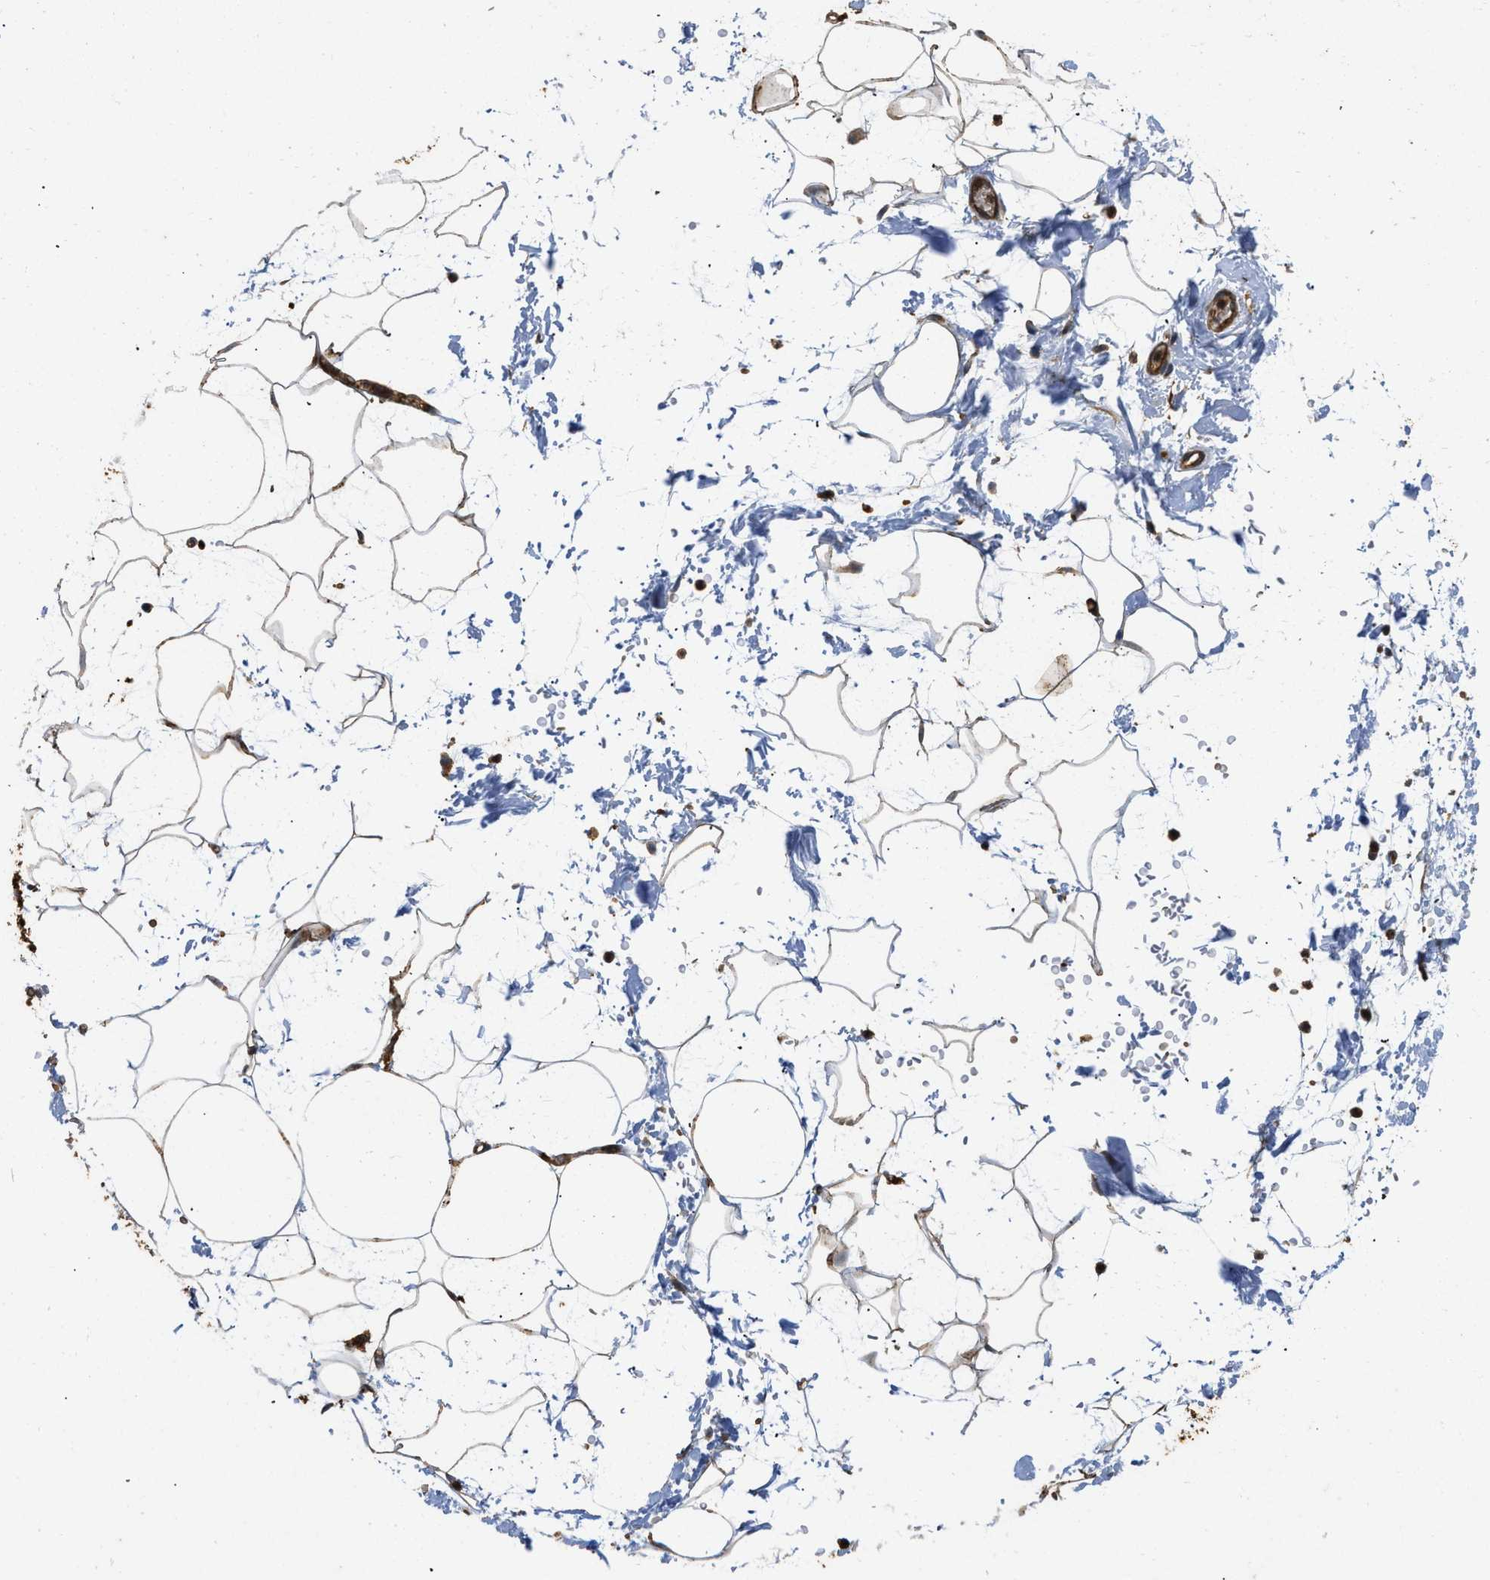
{"staining": {"intensity": "moderate", "quantity": ">75%", "location": "cytoplasmic/membranous"}, "tissue": "adipose tissue", "cell_type": "Adipocytes", "image_type": "normal", "snomed": [{"axis": "morphology", "description": "Normal tissue, NOS"}, {"axis": "topography", "description": "Soft tissue"}], "caption": "Adipose tissue stained for a protein (brown) reveals moderate cytoplasmic/membranous positive staining in approximately >75% of adipocytes.", "gene": "GNB4", "patient": {"sex": "male", "age": 72}}